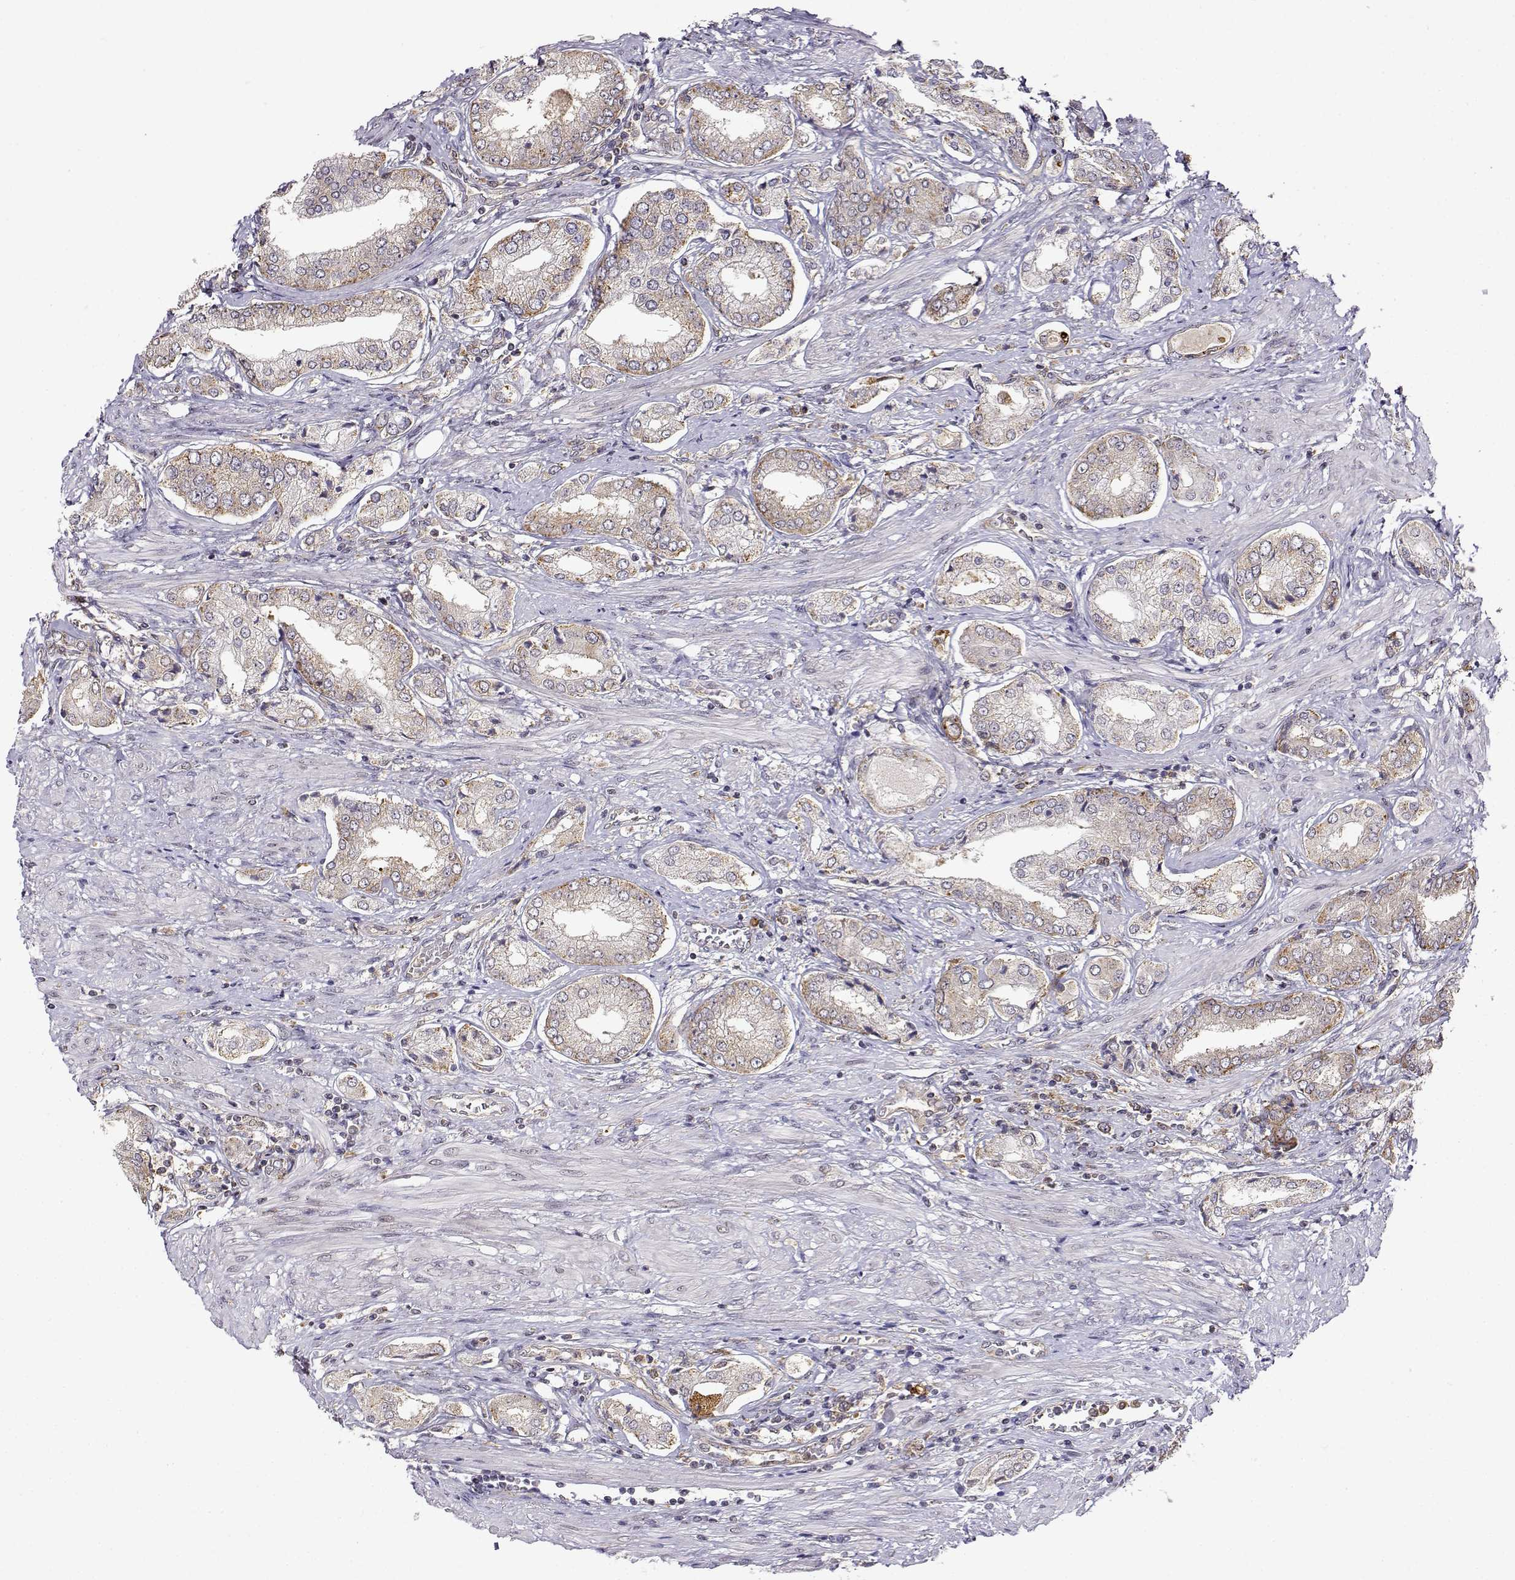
{"staining": {"intensity": "weak", "quantity": ">75%", "location": "cytoplasmic/membranous"}, "tissue": "prostate cancer", "cell_type": "Tumor cells", "image_type": "cancer", "snomed": [{"axis": "morphology", "description": "Adenocarcinoma, NOS"}, {"axis": "topography", "description": "Prostate"}], "caption": "Tumor cells reveal weak cytoplasmic/membranous positivity in approximately >75% of cells in prostate cancer (adenocarcinoma).", "gene": "RNF13", "patient": {"sex": "male", "age": 63}}